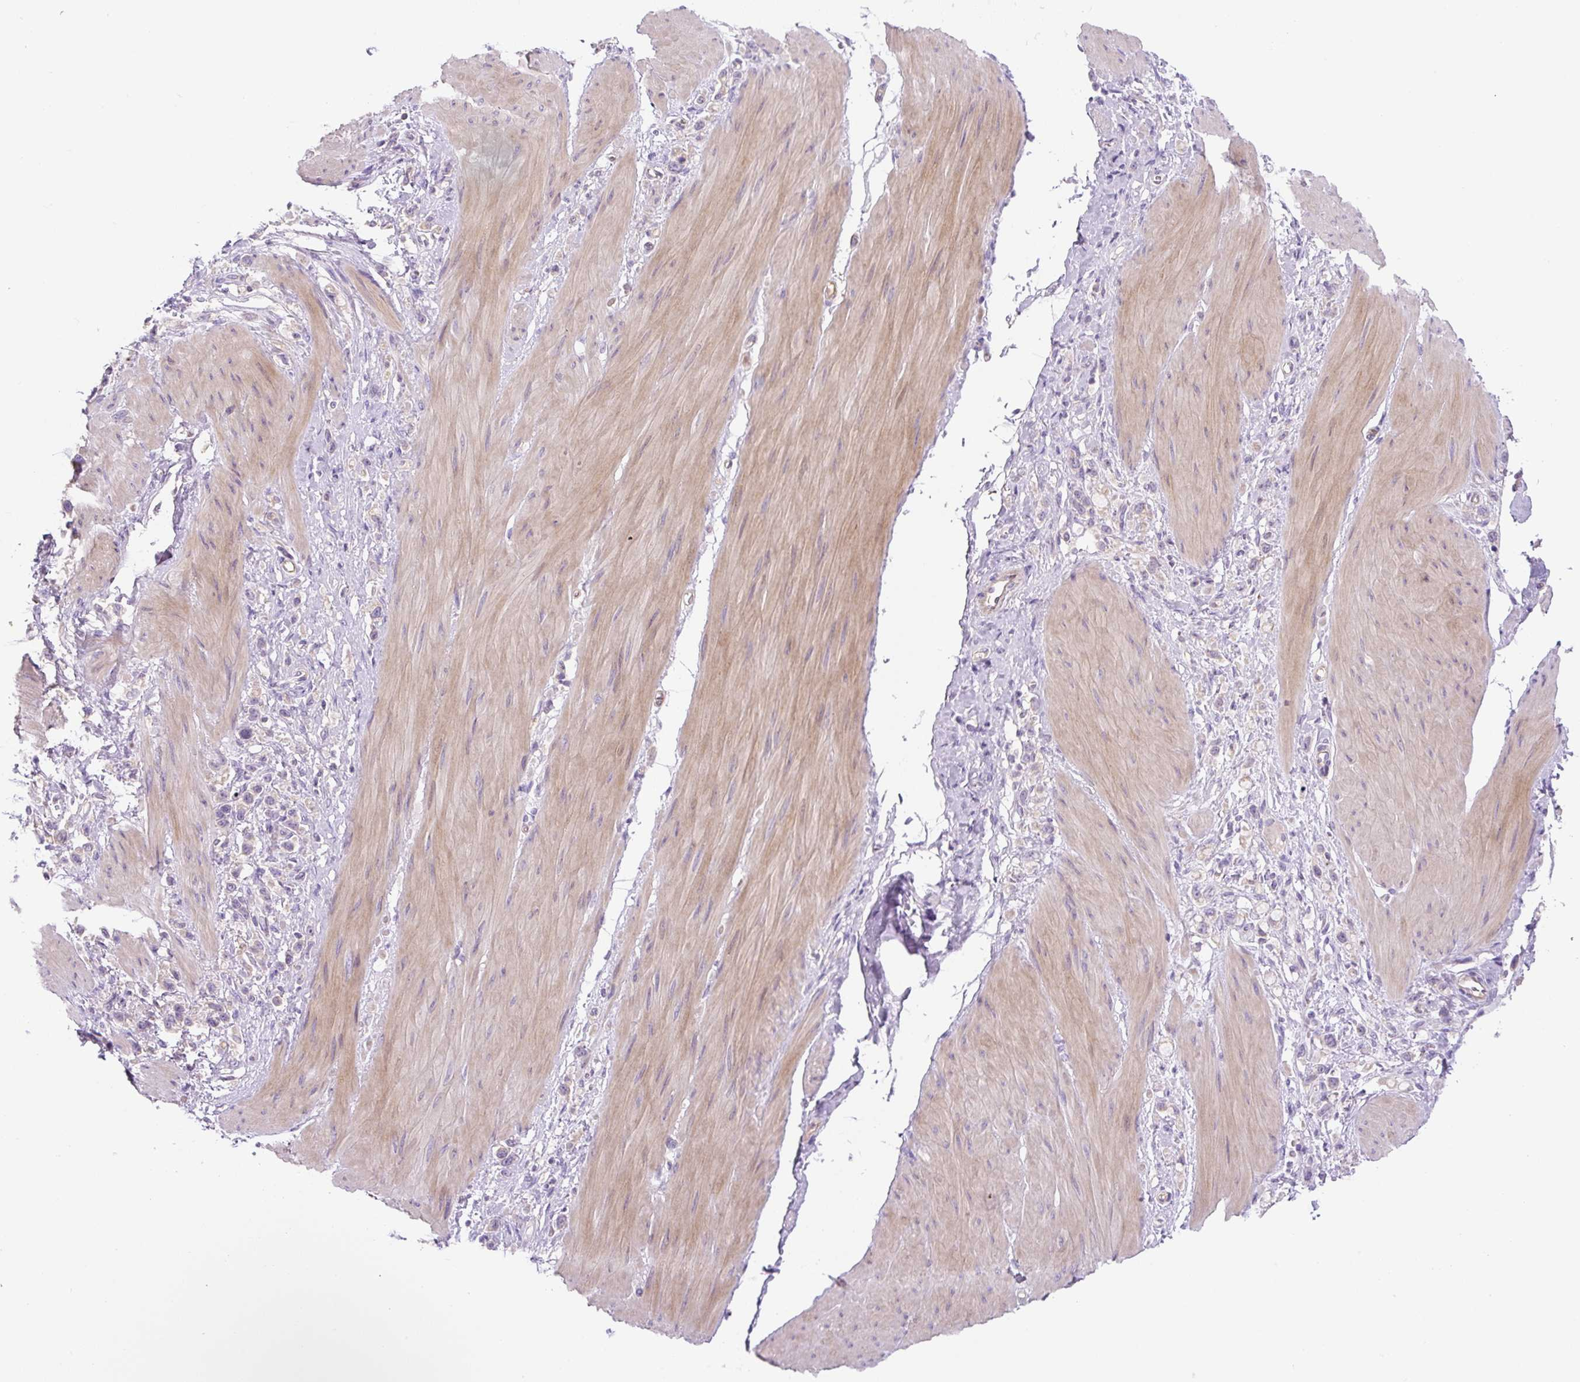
{"staining": {"intensity": "negative", "quantity": "none", "location": "none"}, "tissue": "stomach cancer", "cell_type": "Tumor cells", "image_type": "cancer", "snomed": [{"axis": "morphology", "description": "Adenocarcinoma, NOS"}, {"axis": "topography", "description": "Stomach"}], "caption": "IHC of human stomach cancer (adenocarcinoma) demonstrates no positivity in tumor cells.", "gene": "UBL3", "patient": {"sex": "female", "age": 65}}